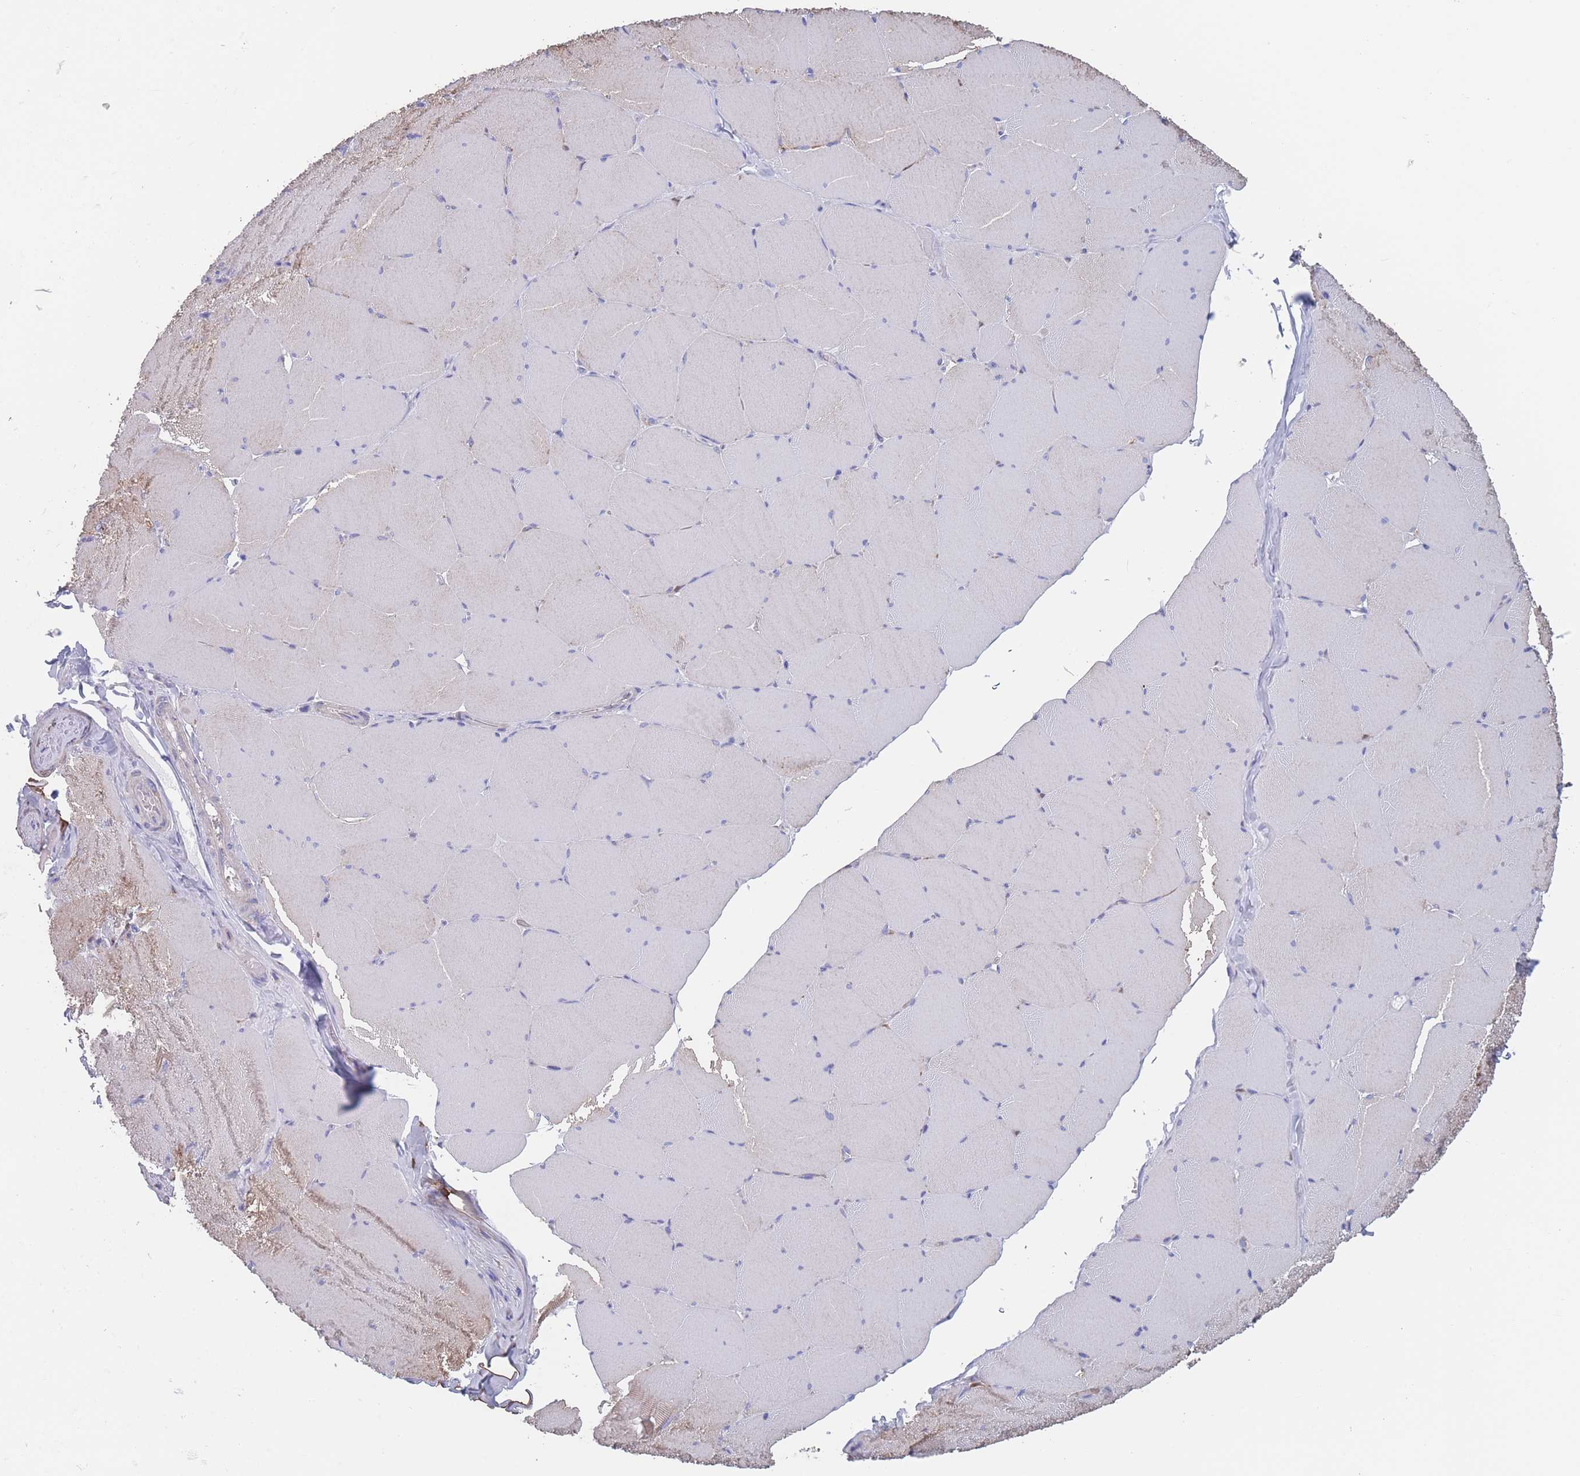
{"staining": {"intensity": "moderate", "quantity": "<25%", "location": "cytoplasmic/membranous"}, "tissue": "skeletal muscle", "cell_type": "Myocytes", "image_type": "normal", "snomed": [{"axis": "morphology", "description": "Normal tissue, NOS"}, {"axis": "topography", "description": "Skeletal muscle"}, {"axis": "topography", "description": "Head-Neck"}], "caption": "Immunohistochemical staining of benign human skeletal muscle reveals <25% levels of moderate cytoplasmic/membranous protein staining in about <25% of myocytes. The staining is performed using DAB (3,3'-diaminobenzidine) brown chromogen to label protein expression. The nuclei are counter-stained blue using hematoxylin.", "gene": "ADH1A", "patient": {"sex": "male", "age": 66}}